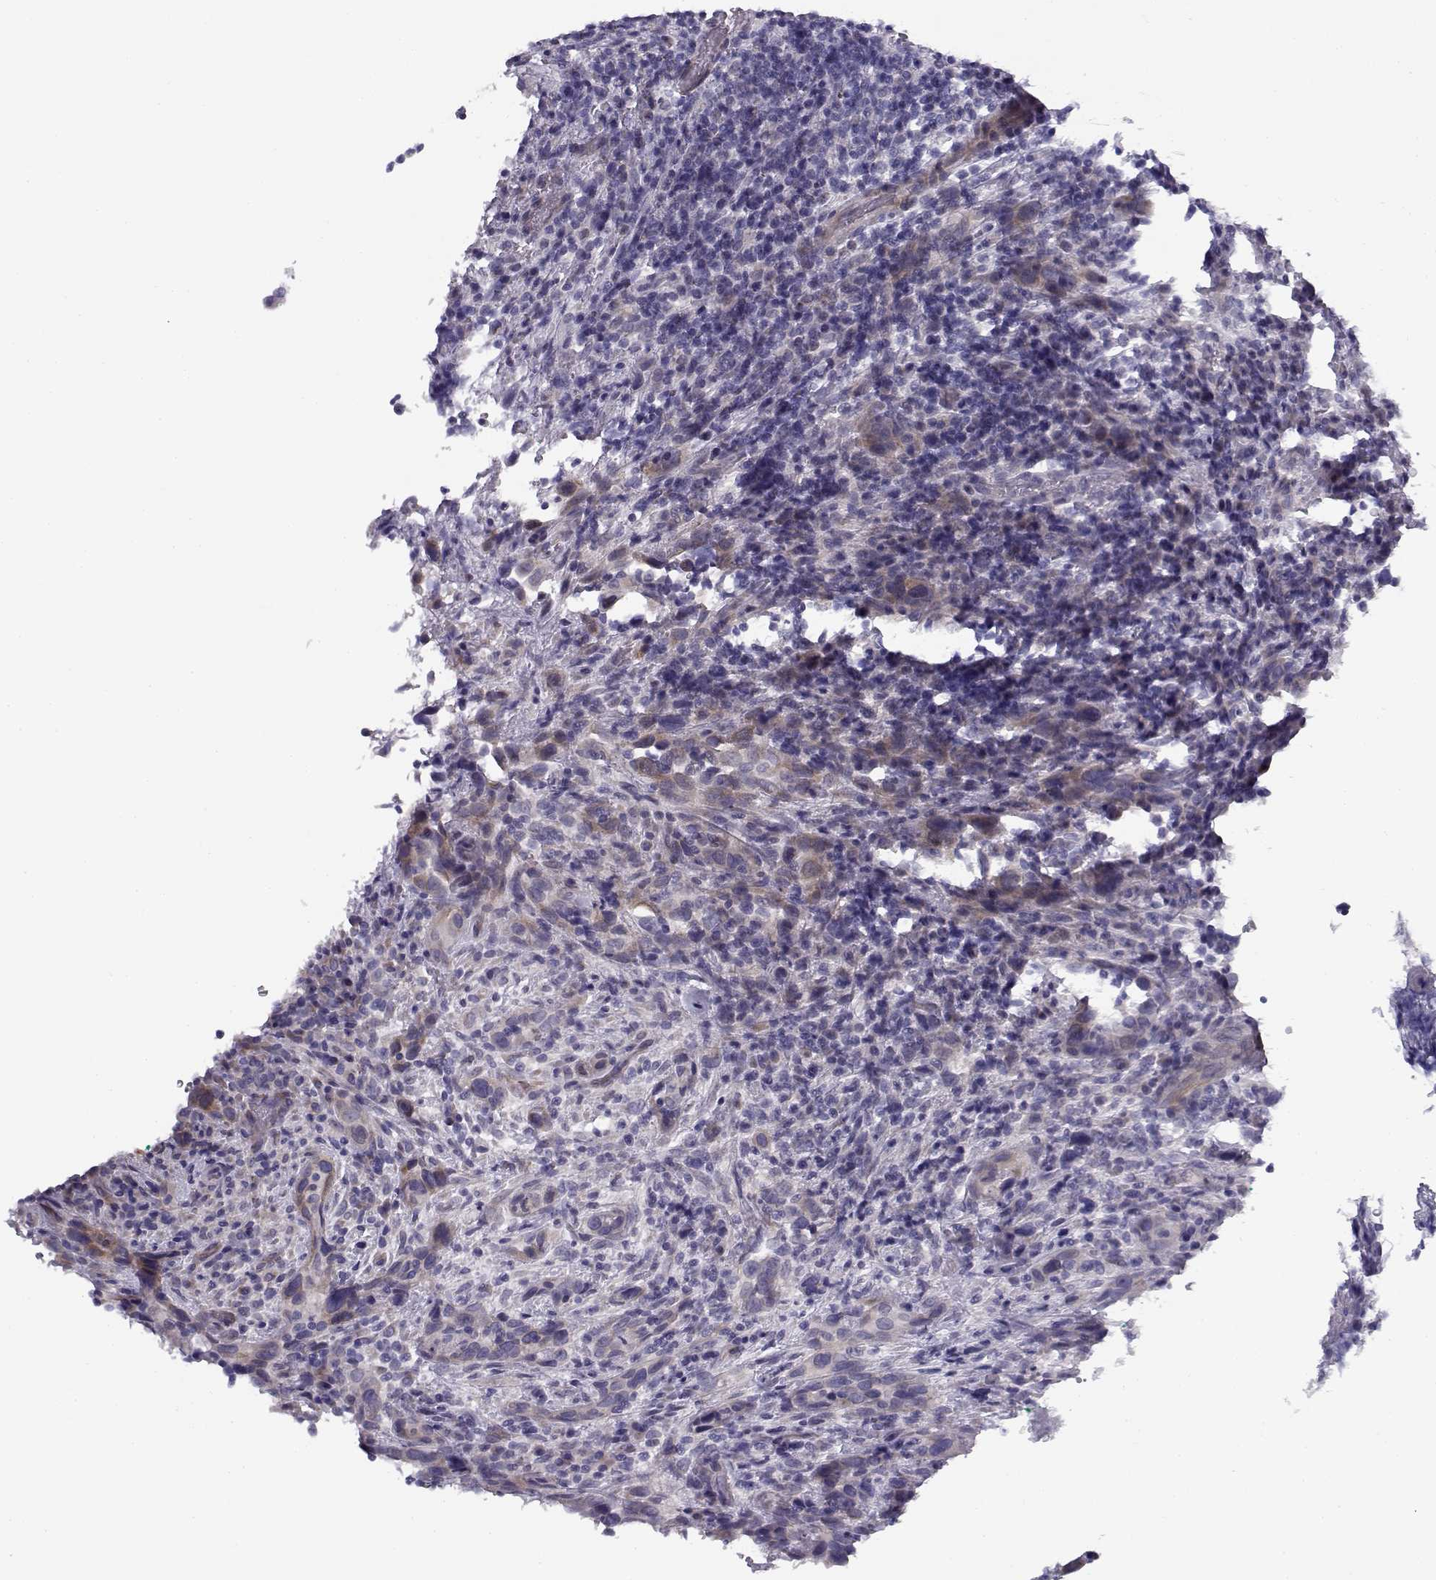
{"staining": {"intensity": "weak", "quantity": "<25%", "location": "cytoplasmic/membranous"}, "tissue": "urothelial cancer", "cell_type": "Tumor cells", "image_type": "cancer", "snomed": [{"axis": "morphology", "description": "Urothelial carcinoma, NOS"}, {"axis": "morphology", "description": "Urothelial carcinoma, High grade"}, {"axis": "topography", "description": "Urinary bladder"}], "caption": "Immunohistochemistry (IHC) histopathology image of human urothelial cancer stained for a protein (brown), which displays no positivity in tumor cells.", "gene": "CREB3L3", "patient": {"sex": "female", "age": 64}}